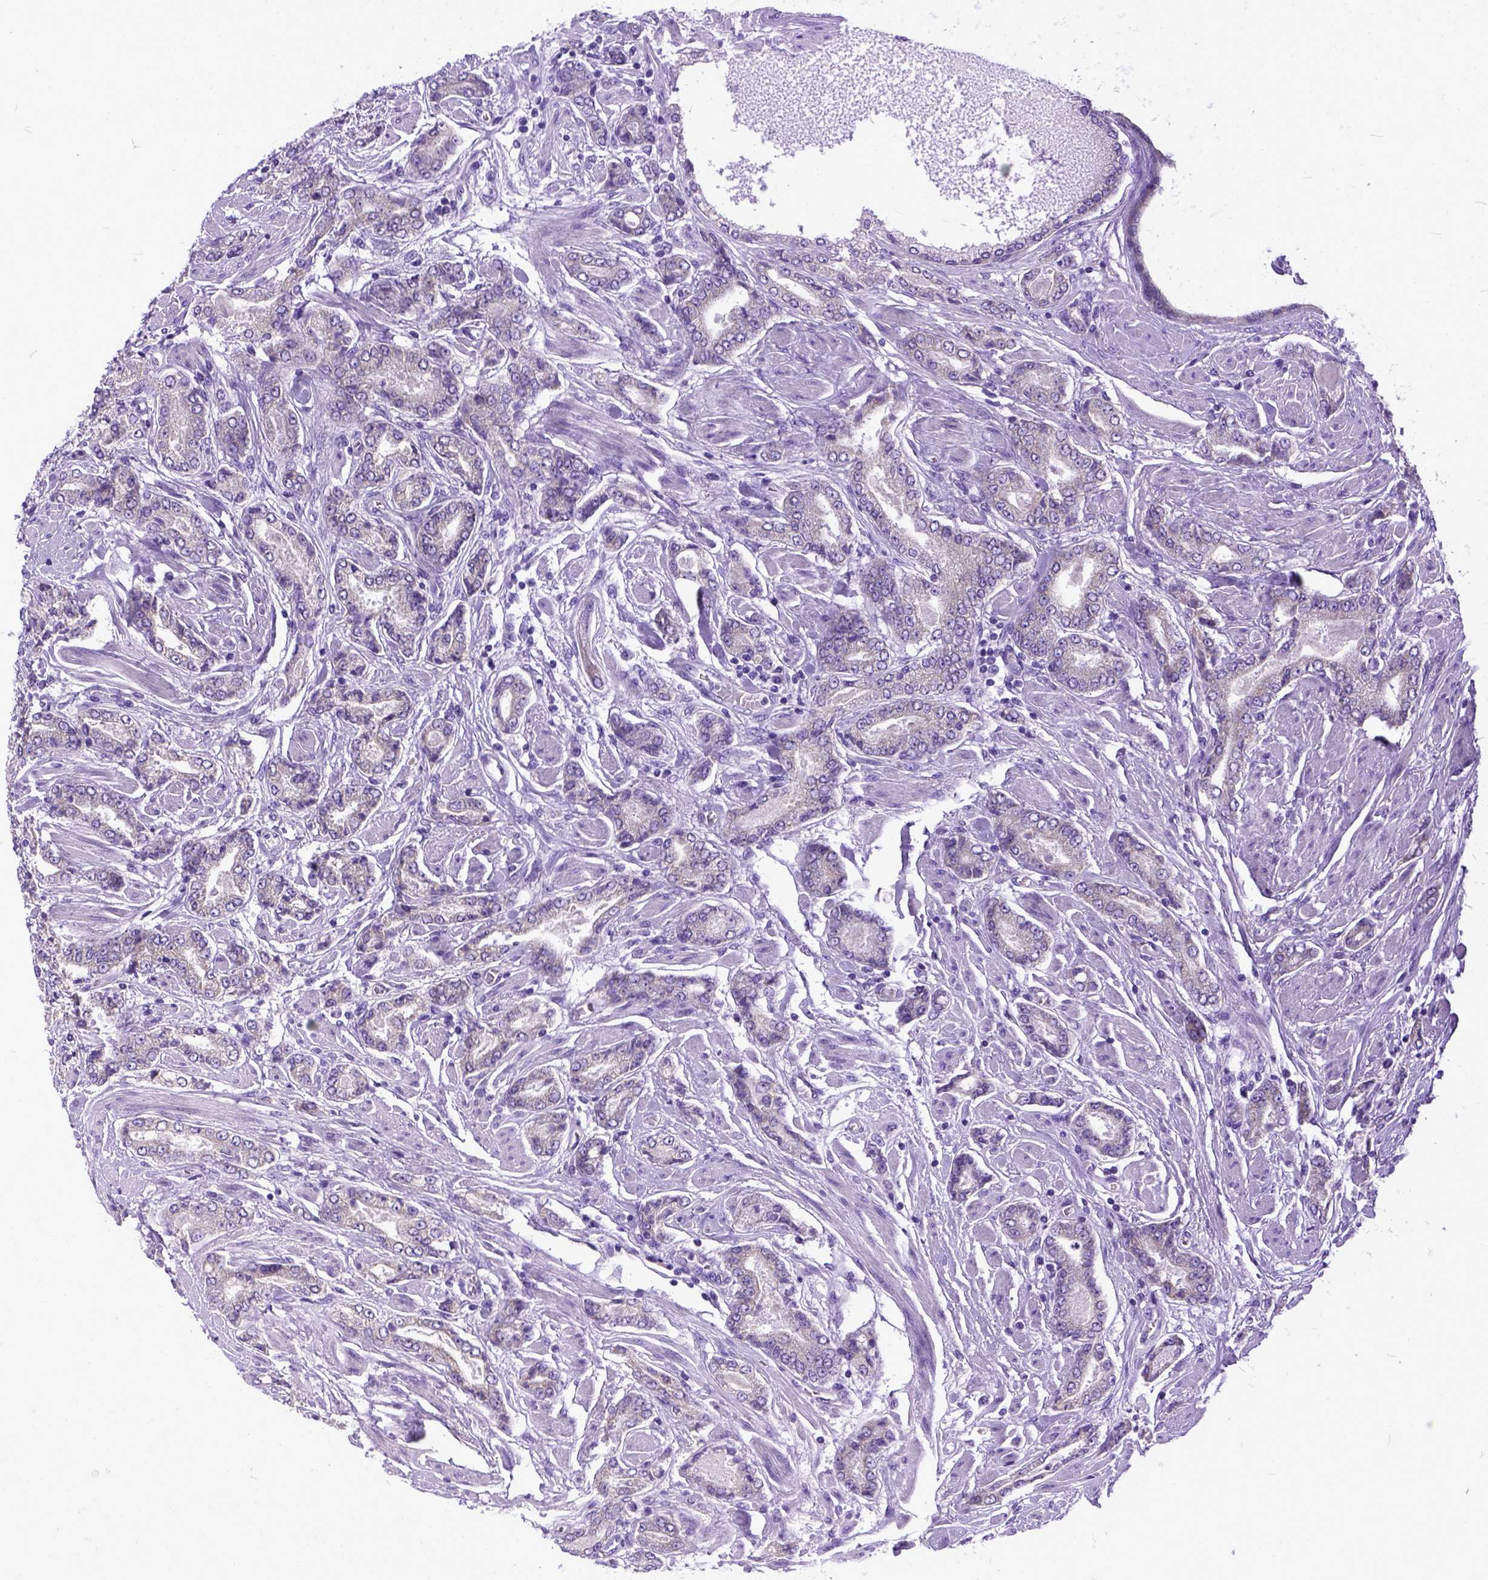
{"staining": {"intensity": "negative", "quantity": "none", "location": "none"}, "tissue": "prostate cancer", "cell_type": "Tumor cells", "image_type": "cancer", "snomed": [{"axis": "morphology", "description": "Adenocarcinoma, NOS"}, {"axis": "topography", "description": "Prostate"}], "caption": "DAB (3,3'-diaminobenzidine) immunohistochemical staining of human adenocarcinoma (prostate) exhibits no significant expression in tumor cells.", "gene": "PPL", "patient": {"sex": "male", "age": 64}}